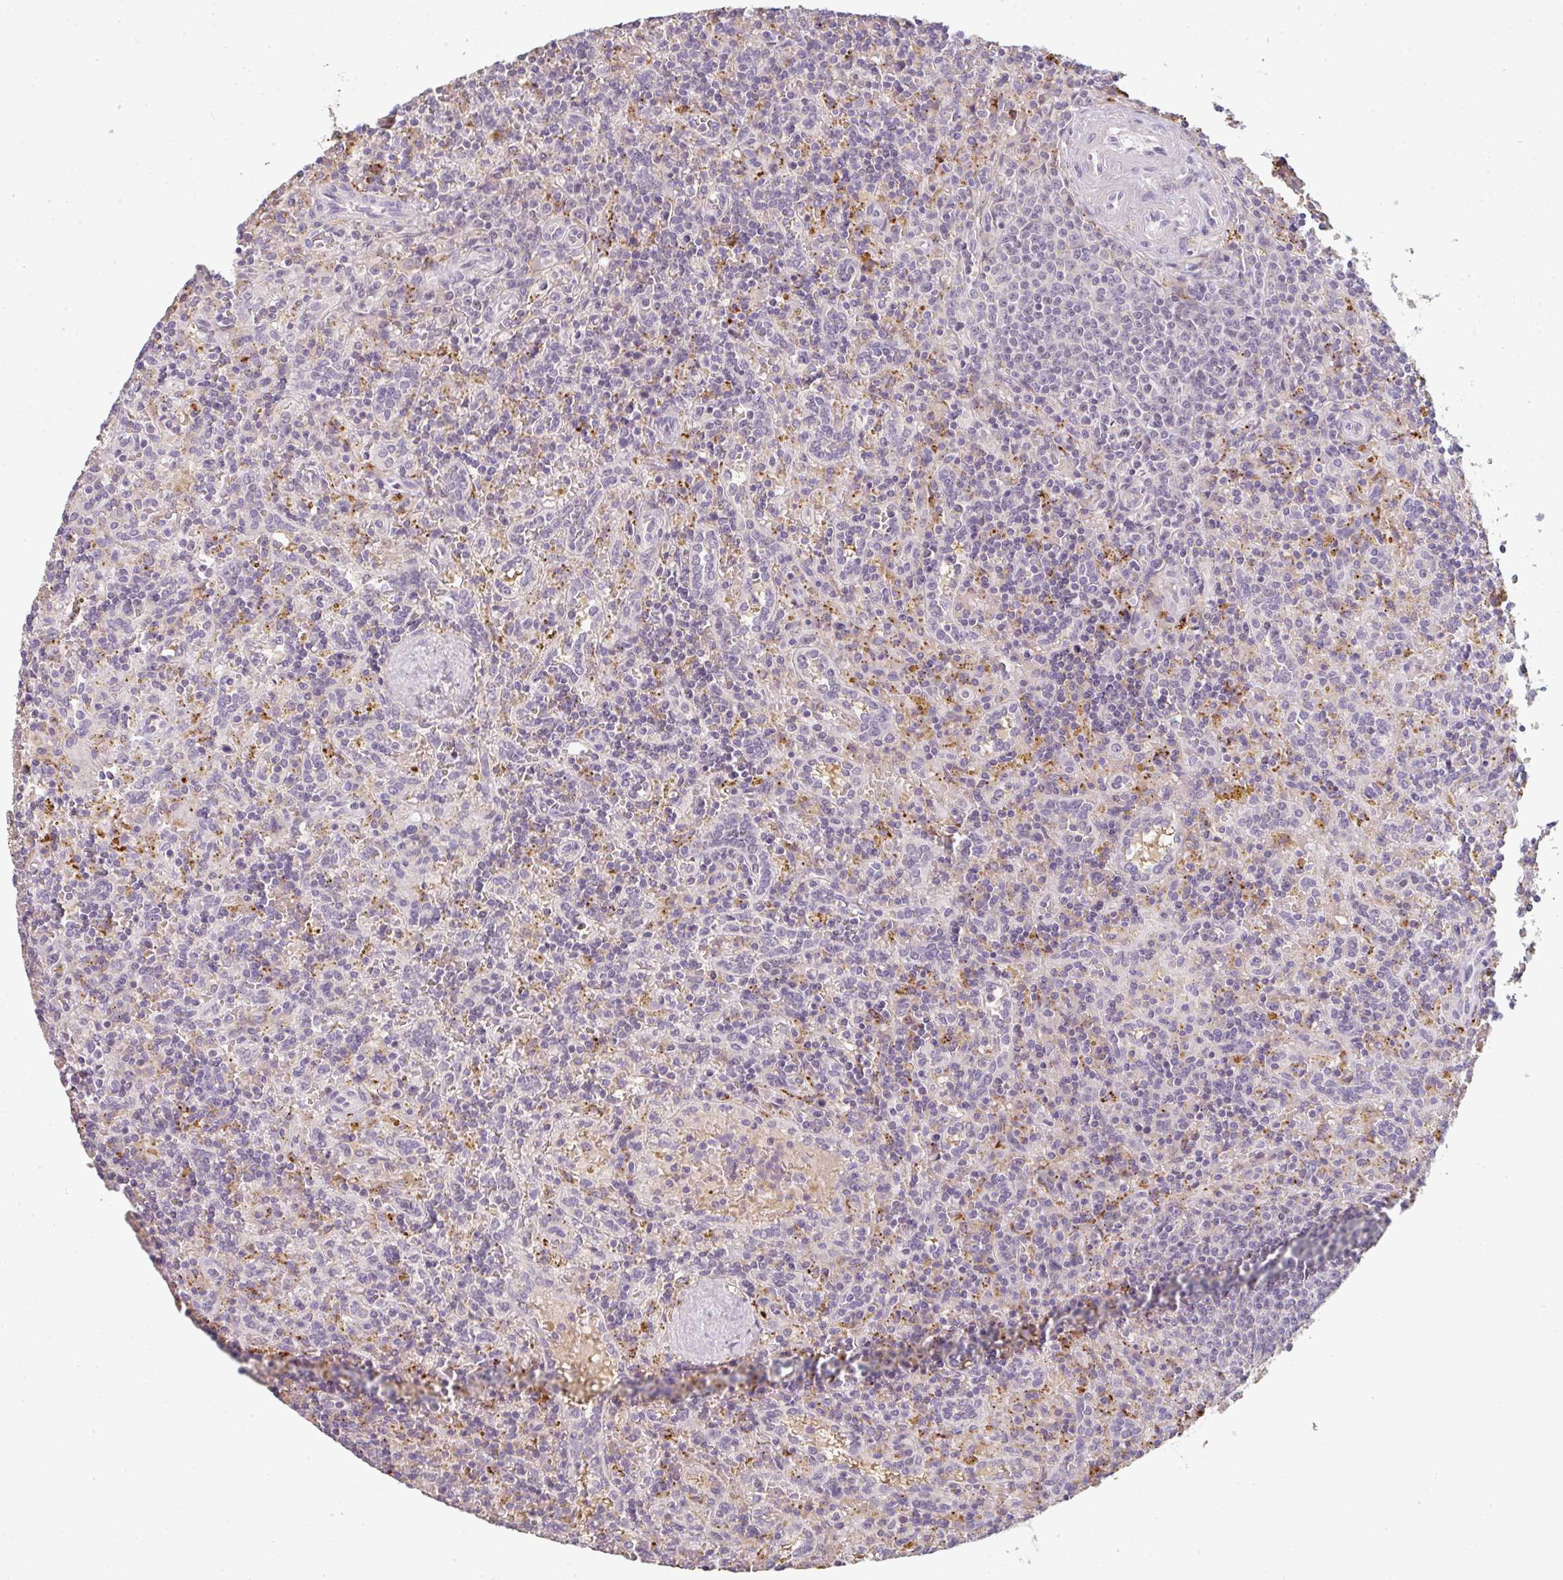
{"staining": {"intensity": "negative", "quantity": "none", "location": "none"}, "tissue": "lymphoma", "cell_type": "Tumor cells", "image_type": "cancer", "snomed": [{"axis": "morphology", "description": "Malignant lymphoma, non-Hodgkin's type, Low grade"}, {"axis": "topography", "description": "Spleen"}], "caption": "DAB (3,3'-diaminobenzidine) immunohistochemical staining of malignant lymphoma, non-Hodgkin's type (low-grade) displays no significant positivity in tumor cells. (DAB (3,3'-diaminobenzidine) immunohistochemistry (IHC) with hematoxylin counter stain).", "gene": "TMEM237", "patient": {"sex": "male", "age": 67}}